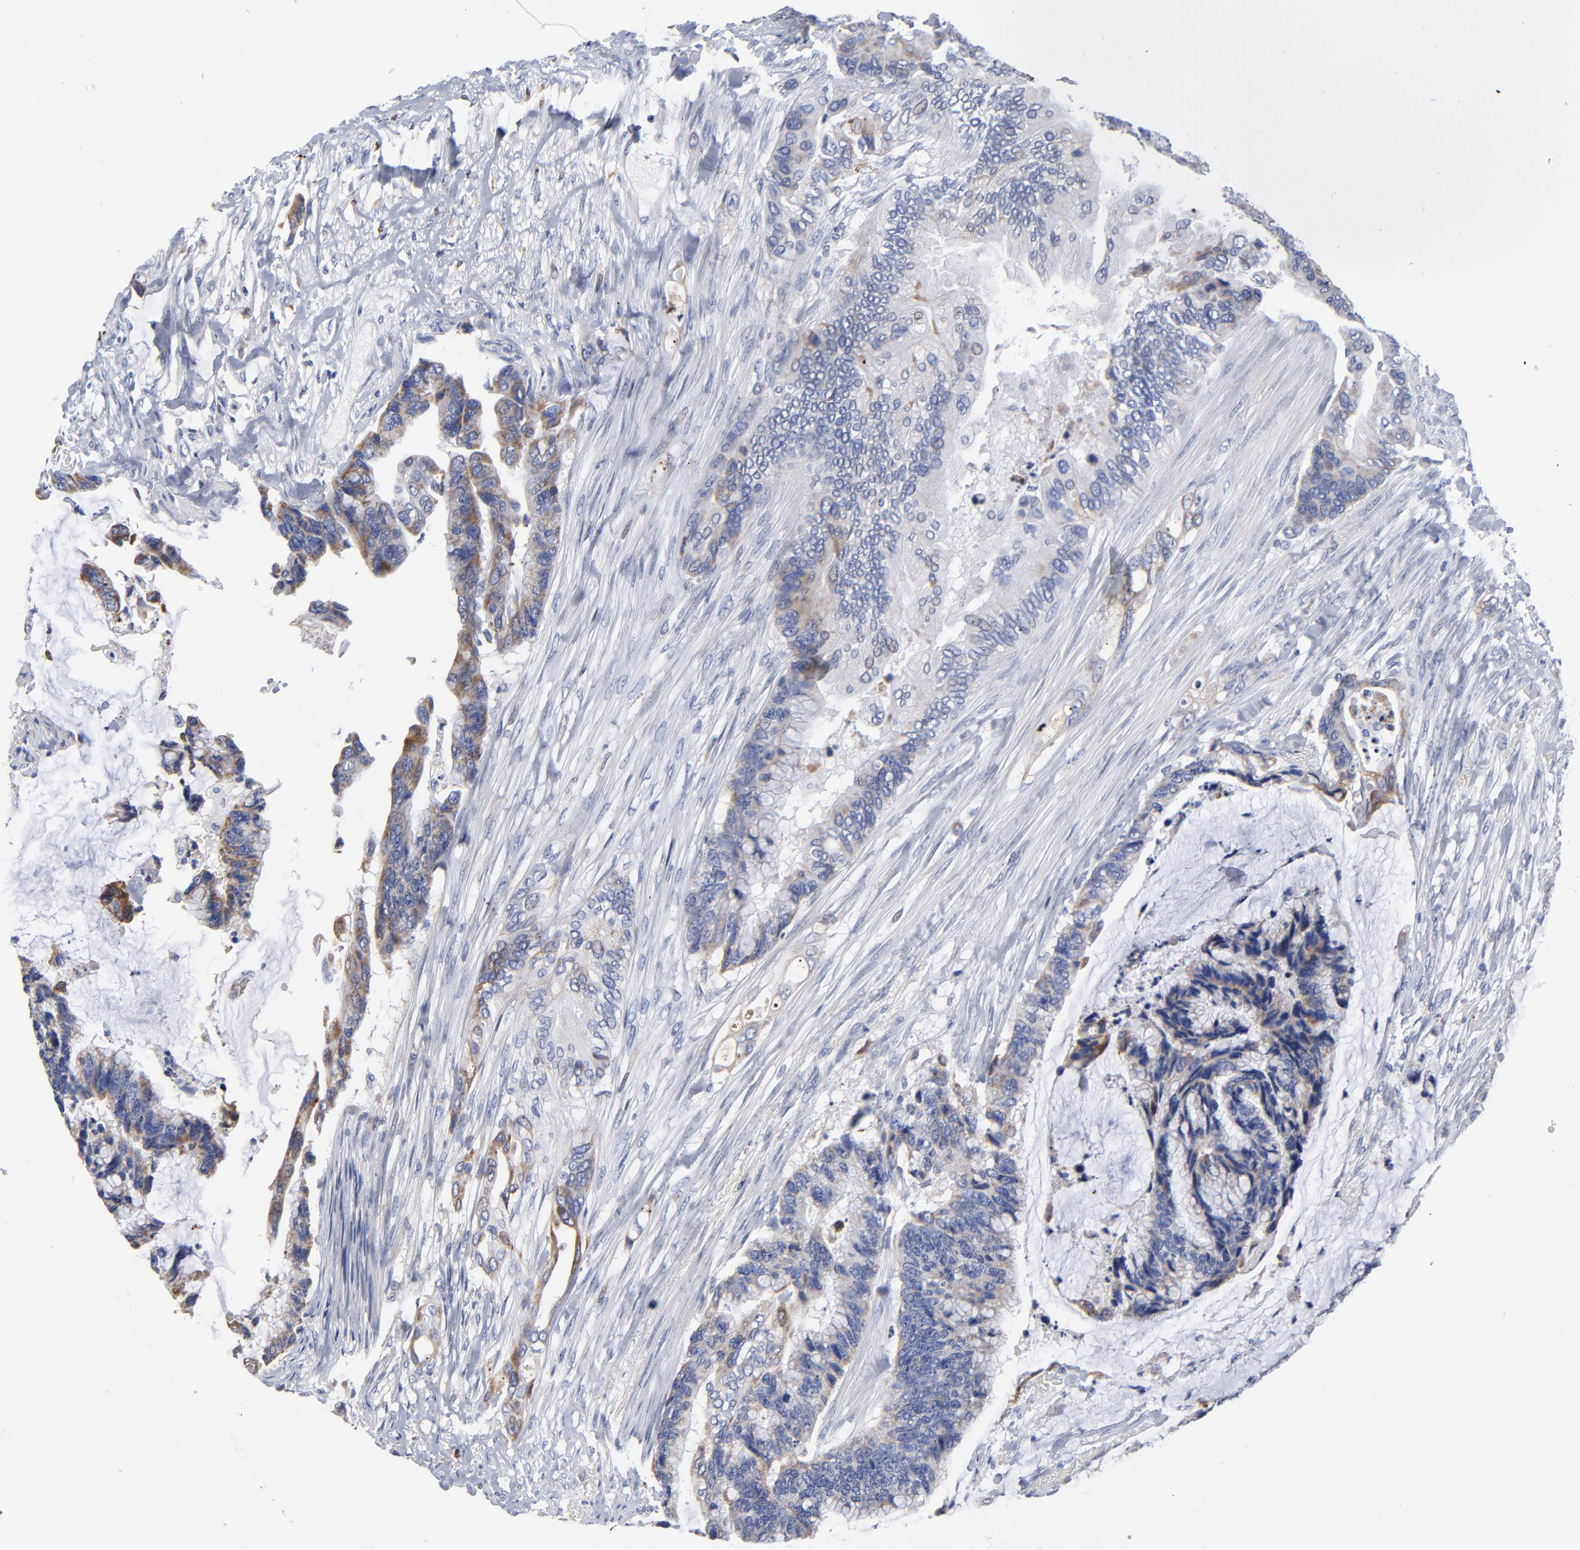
{"staining": {"intensity": "moderate", "quantity": "25%-75%", "location": "cytoplasmic/membranous"}, "tissue": "colorectal cancer", "cell_type": "Tumor cells", "image_type": "cancer", "snomed": [{"axis": "morphology", "description": "Adenocarcinoma, NOS"}, {"axis": "topography", "description": "Rectum"}], "caption": "Protein staining of colorectal cancer (adenocarcinoma) tissue demonstrates moderate cytoplasmic/membranous staining in approximately 25%-75% of tumor cells.", "gene": "PTP4A1", "patient": {"sex": "female", "age": 59}}